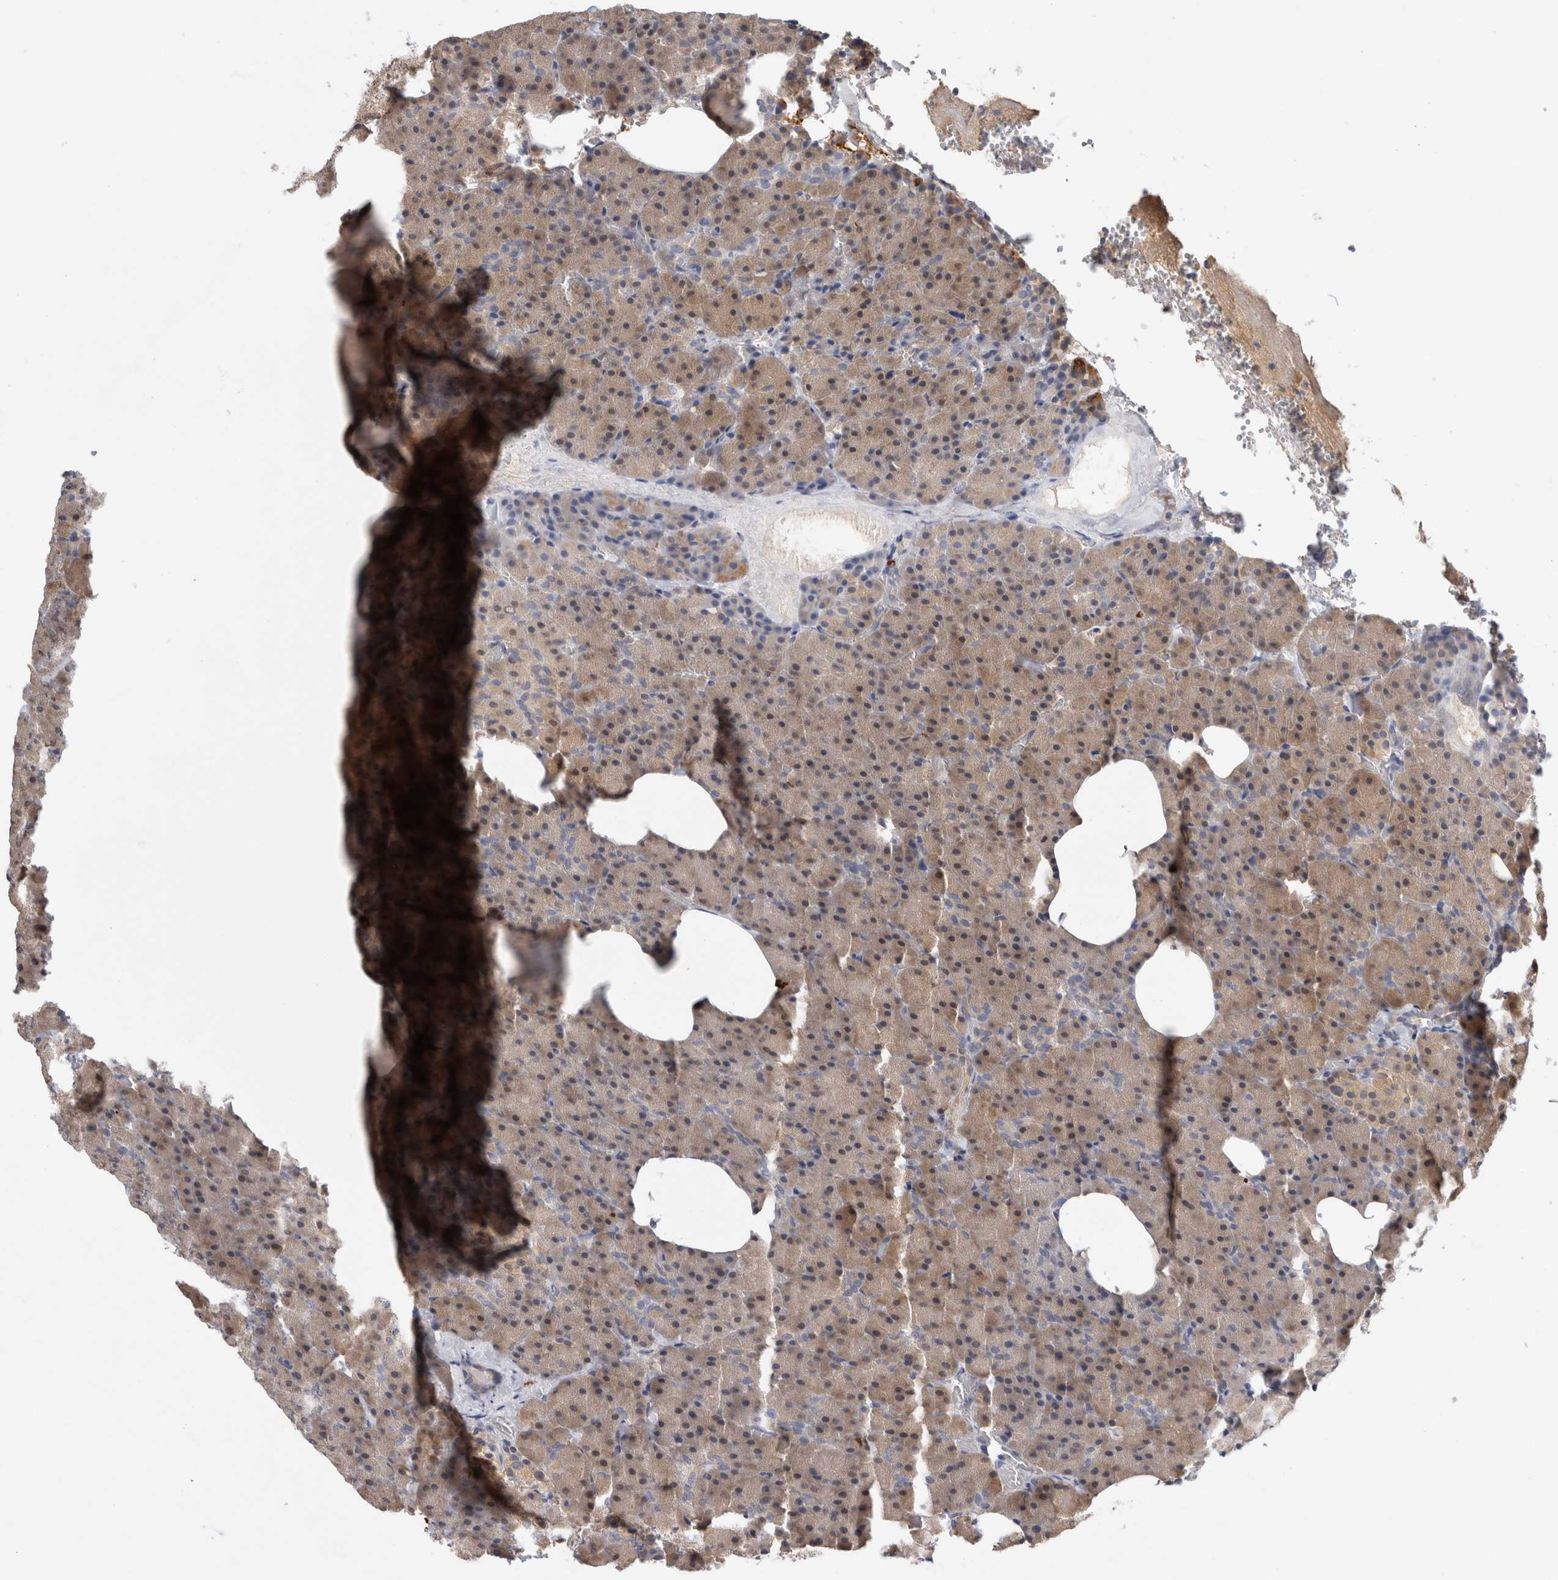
{"staining": {"intensity": "moderate", "quantity": "25%-75%", "location": "cytoplasmic/membranous,nuclear"}, "tissue": "pancreas", "cell_type": "Exocrine glandular cells", "image_type": "normal", "snomed": [{"axis": "morphology", "description": "Normal tissue, NOS"}, {"axis": "morphology", "description": "Carcinoid, malignant, NOS"}, {"axis": "topography", "description": "Pancreas"}], "caption": "The photomicrograph exhibits staining of normal pancreas, revealing moderate cytoplasmic/membranous,nuclear protein expression (brown color) within exocrine glandular cells.", "gene": "PGM1", "patient": {"sex": "female", "age": 35}}